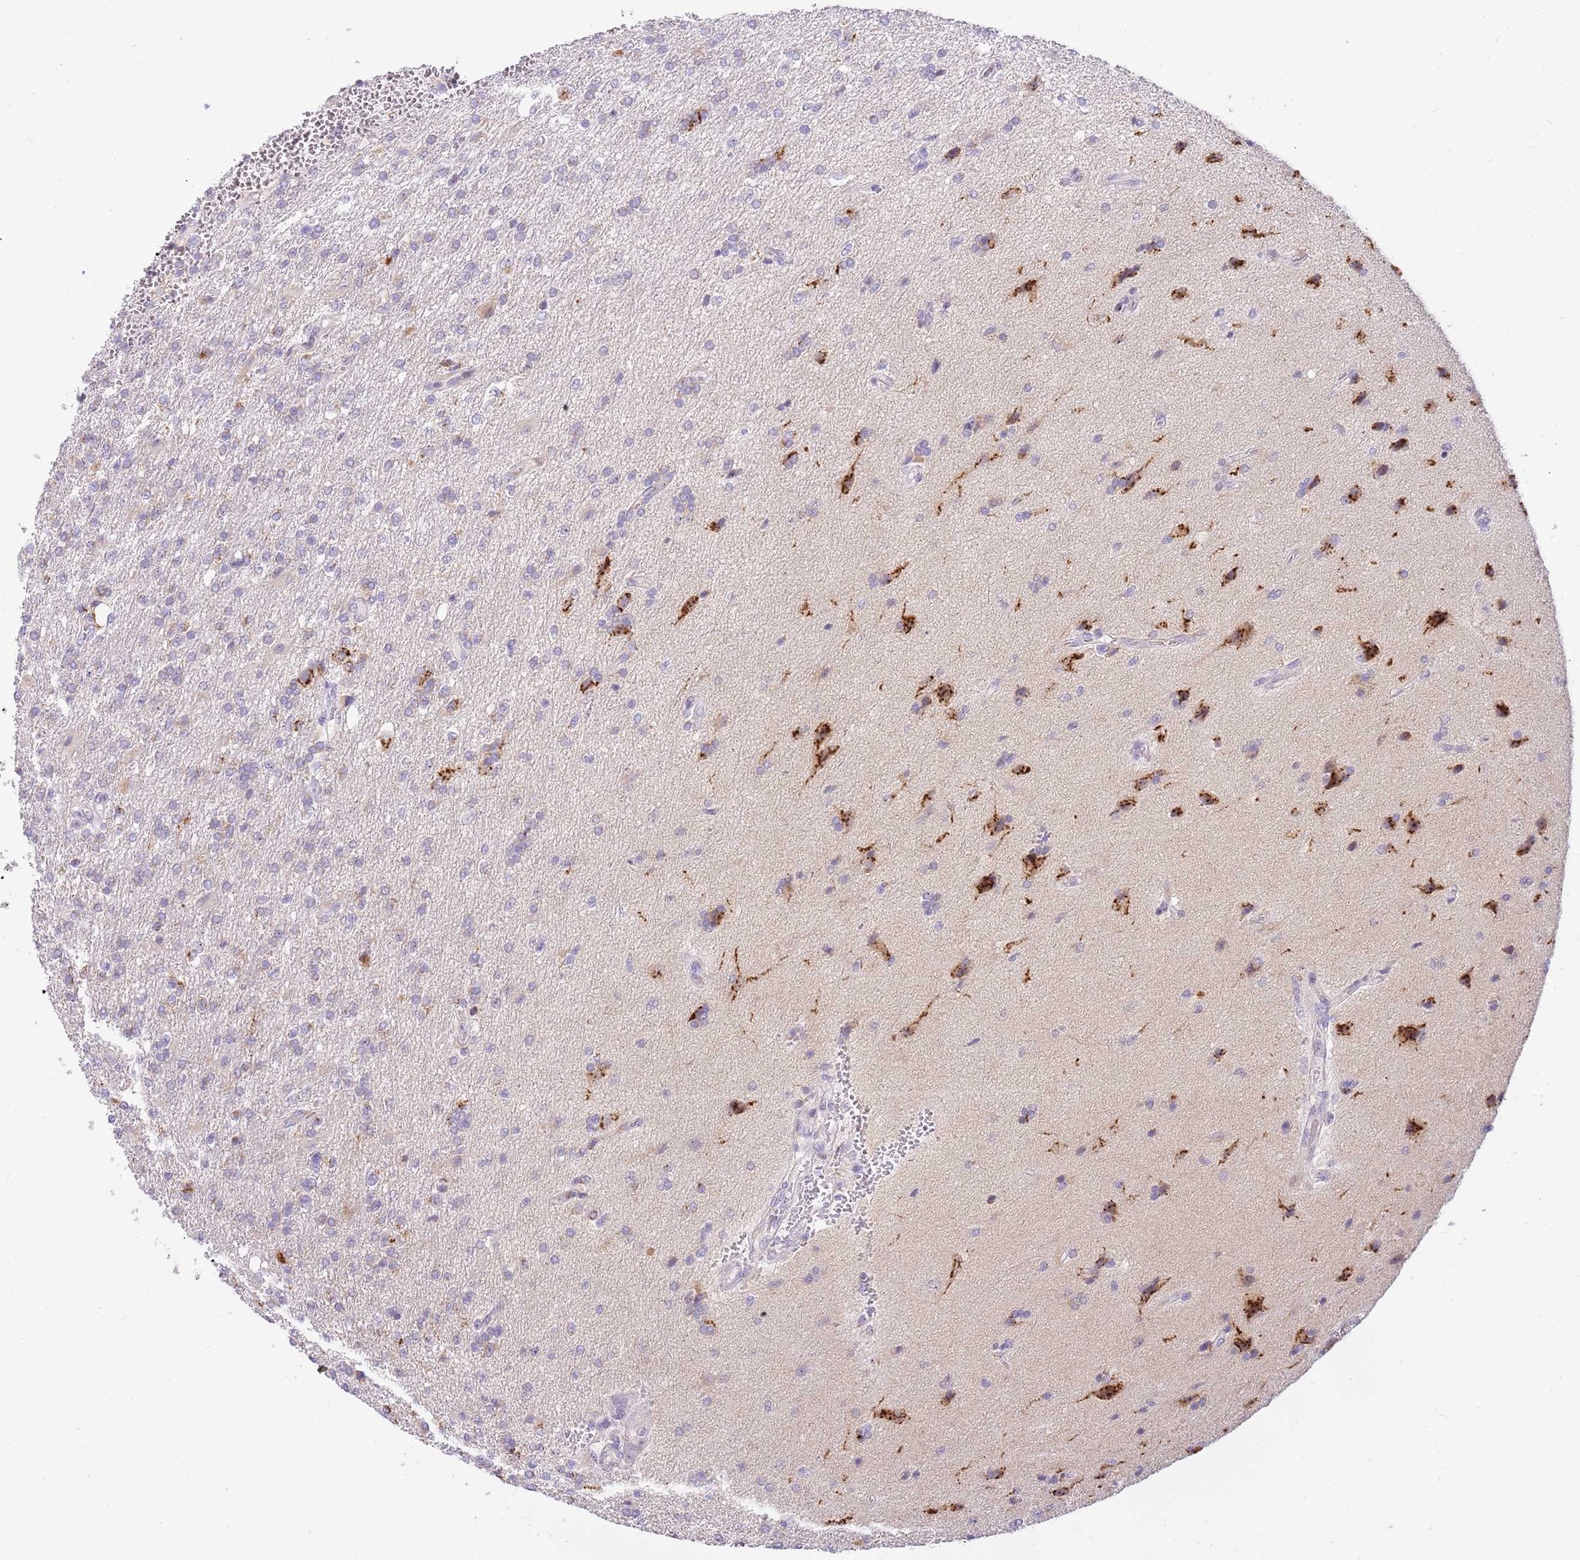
{"staining": {"intensity": "moderate", "quantity": "<25%", "location": "cytoplasmic/membranous"}, "tissue": "glioma", "cell_type": "Tumor cells", "image_type": "cancer", "snomed": [{"axis": "morphology", "description": "Glioma, malignant, High grade"}, {"axis": "topography", "description": "Brain"}], "caption": "Protein staining of glioma tissue shows moderate cytoplasmic/membranous staining in approximately <25% of tumor cells. Nuclei are stained in blue.", "gene": "DNAJA3", "patient": {"sex": "male", "age": 56}}